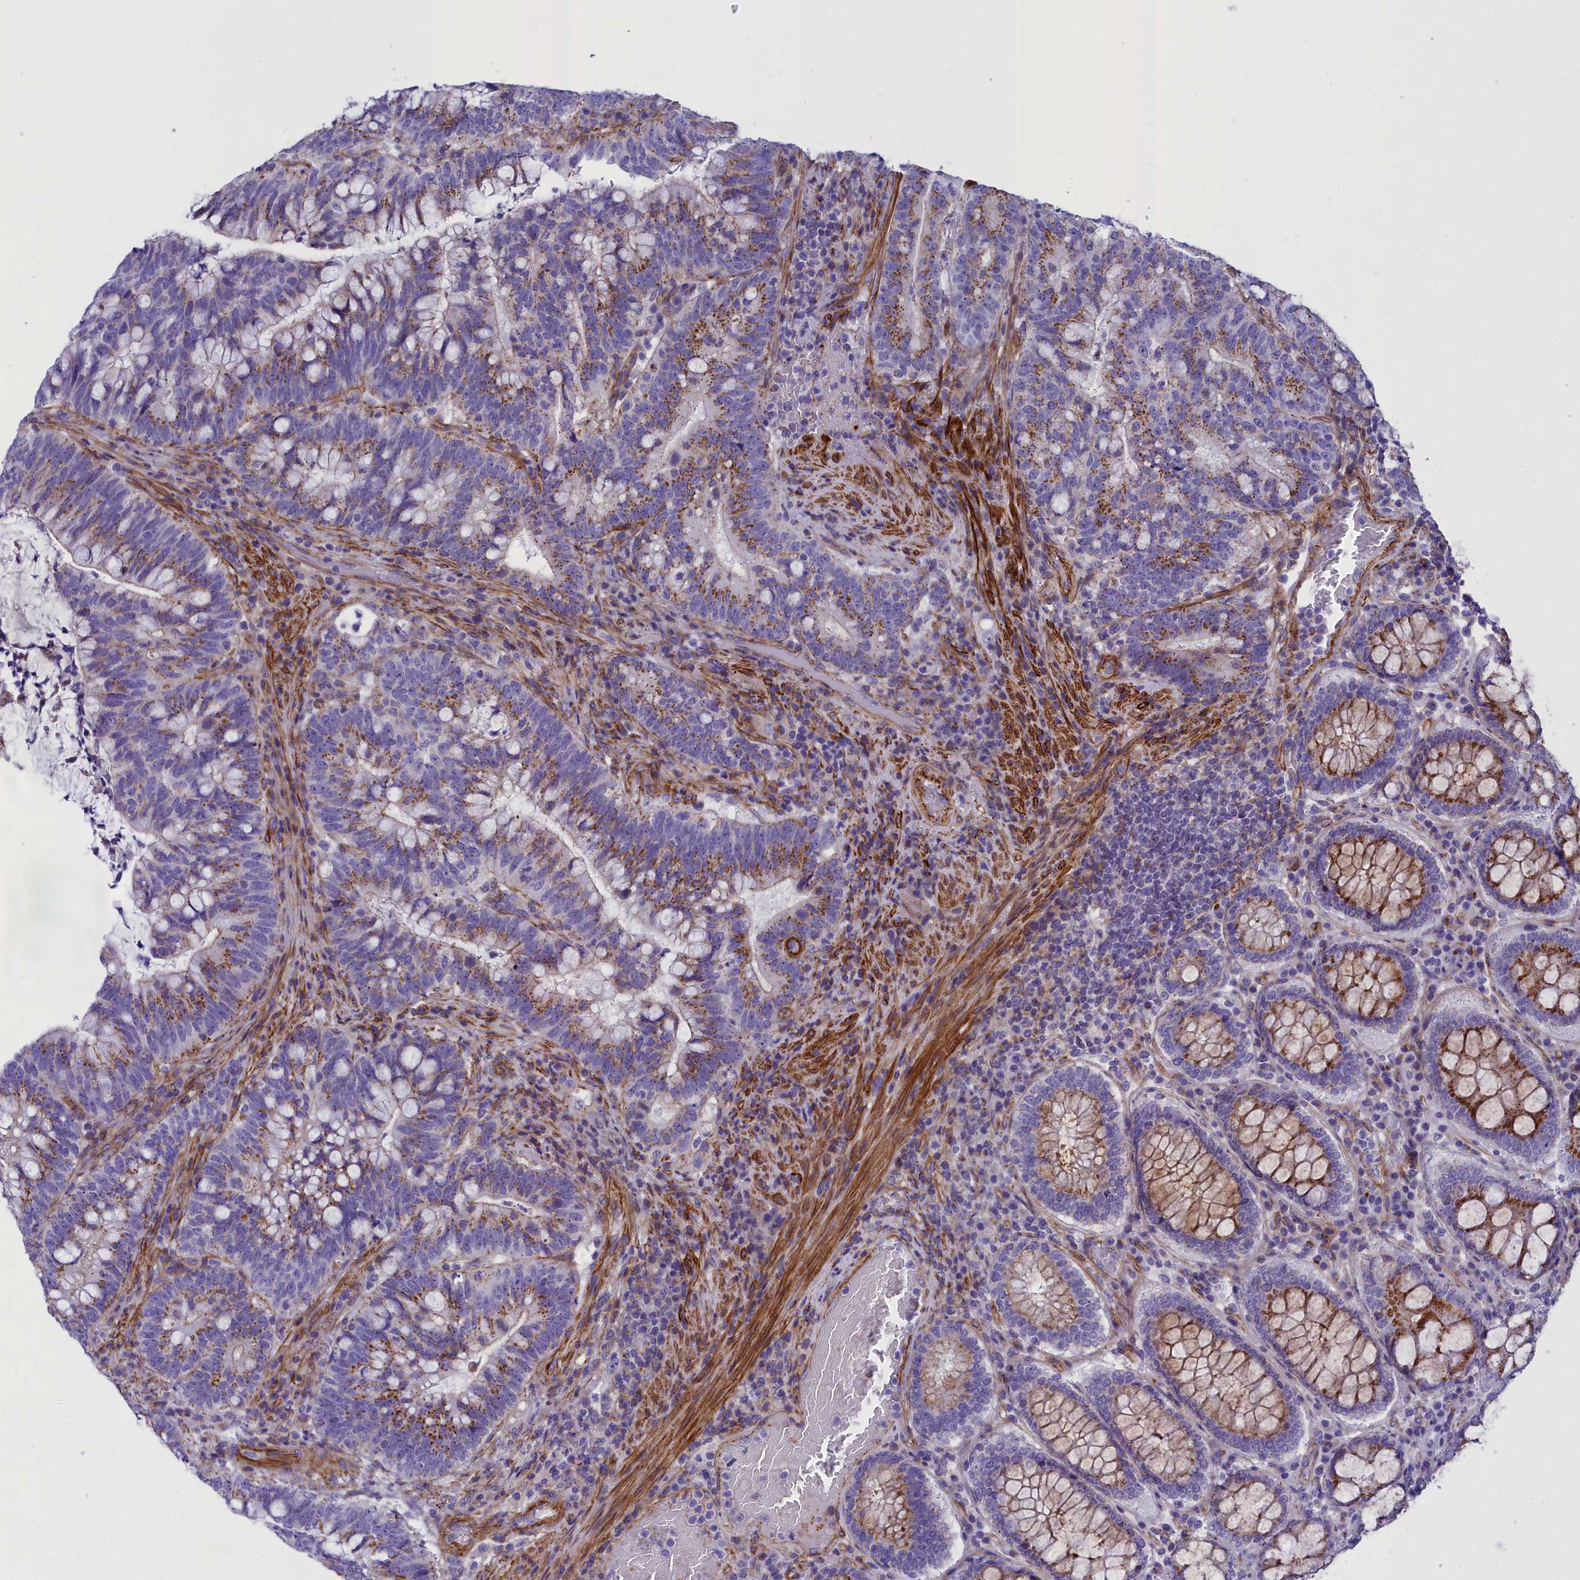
{"staining": {"intensity": "moderate", "quantity": ">75%", "location": "cytoplasmic/membranous"}, "tissue": "colorectal cancer", "cell_type": "Tumor cells", "image_type": "cancer", "snomed": [{"axis": "morphology", "description": "Adenocarcinoma, NOS"}, {"axis": "topography", "description": "Colon"}], "caption": "A high-resolution image shows immunohistochemistry staining of colorectal adenocarcinoma, which reveals moderate cytoplasmic/membranous positivity in approximately >75% of tumor cells. (DAB = brown stain, brightfield microscopy at high magnification).", "gene": "GFRA1", "patient": {"sex": "female", "age": 66}}